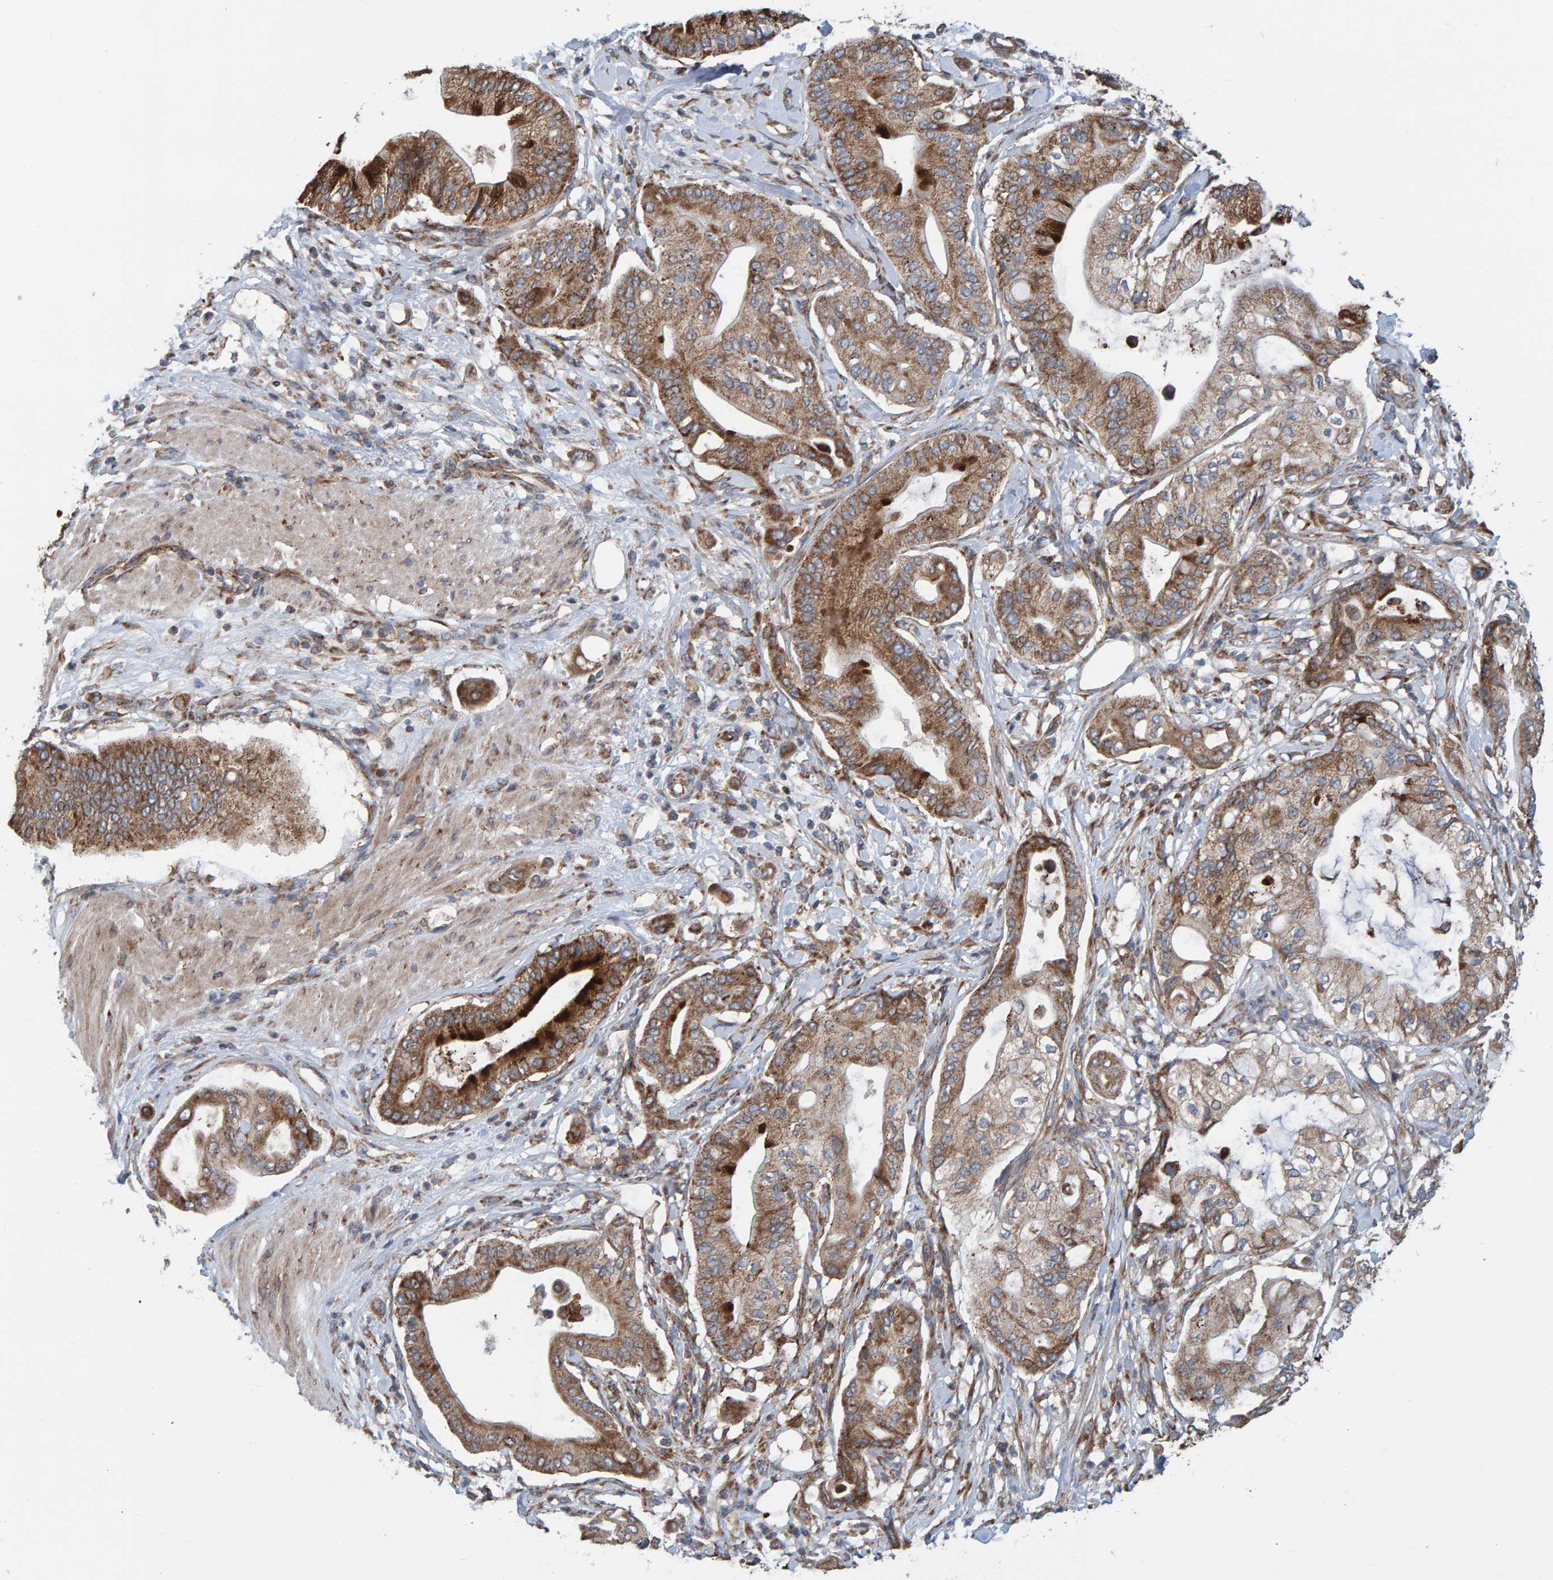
{"staining": {"intensity": "moderate", "quantity": ">75%", "location": "cytoplasmic/membranous"}, "tissue": "pancreatic cancer", "cell_type": "Tumor cells", "image_type": "cancer", "snomed": [{"axis": "morphology", "description": "Adenocarcinoma, NOS"}, {"axis": "morphology", "description": "Adenocarcinoma, metastatic, NOS"}, {"axis": "topography", "description": "Lymph node"}, {"axis": "topography", "description": "Pancreas"}, {"axis": "topography", "description": "Duodenum"}], "caption": "Moderate cytoplasmic/membranous expression for a protein is appreciated in about >75% of tumor cells of pancreatic adenocarcinoma using immunohistochemistry.", "gene": "MRPL45", "patient": {"sex": "female", "age": 64}}